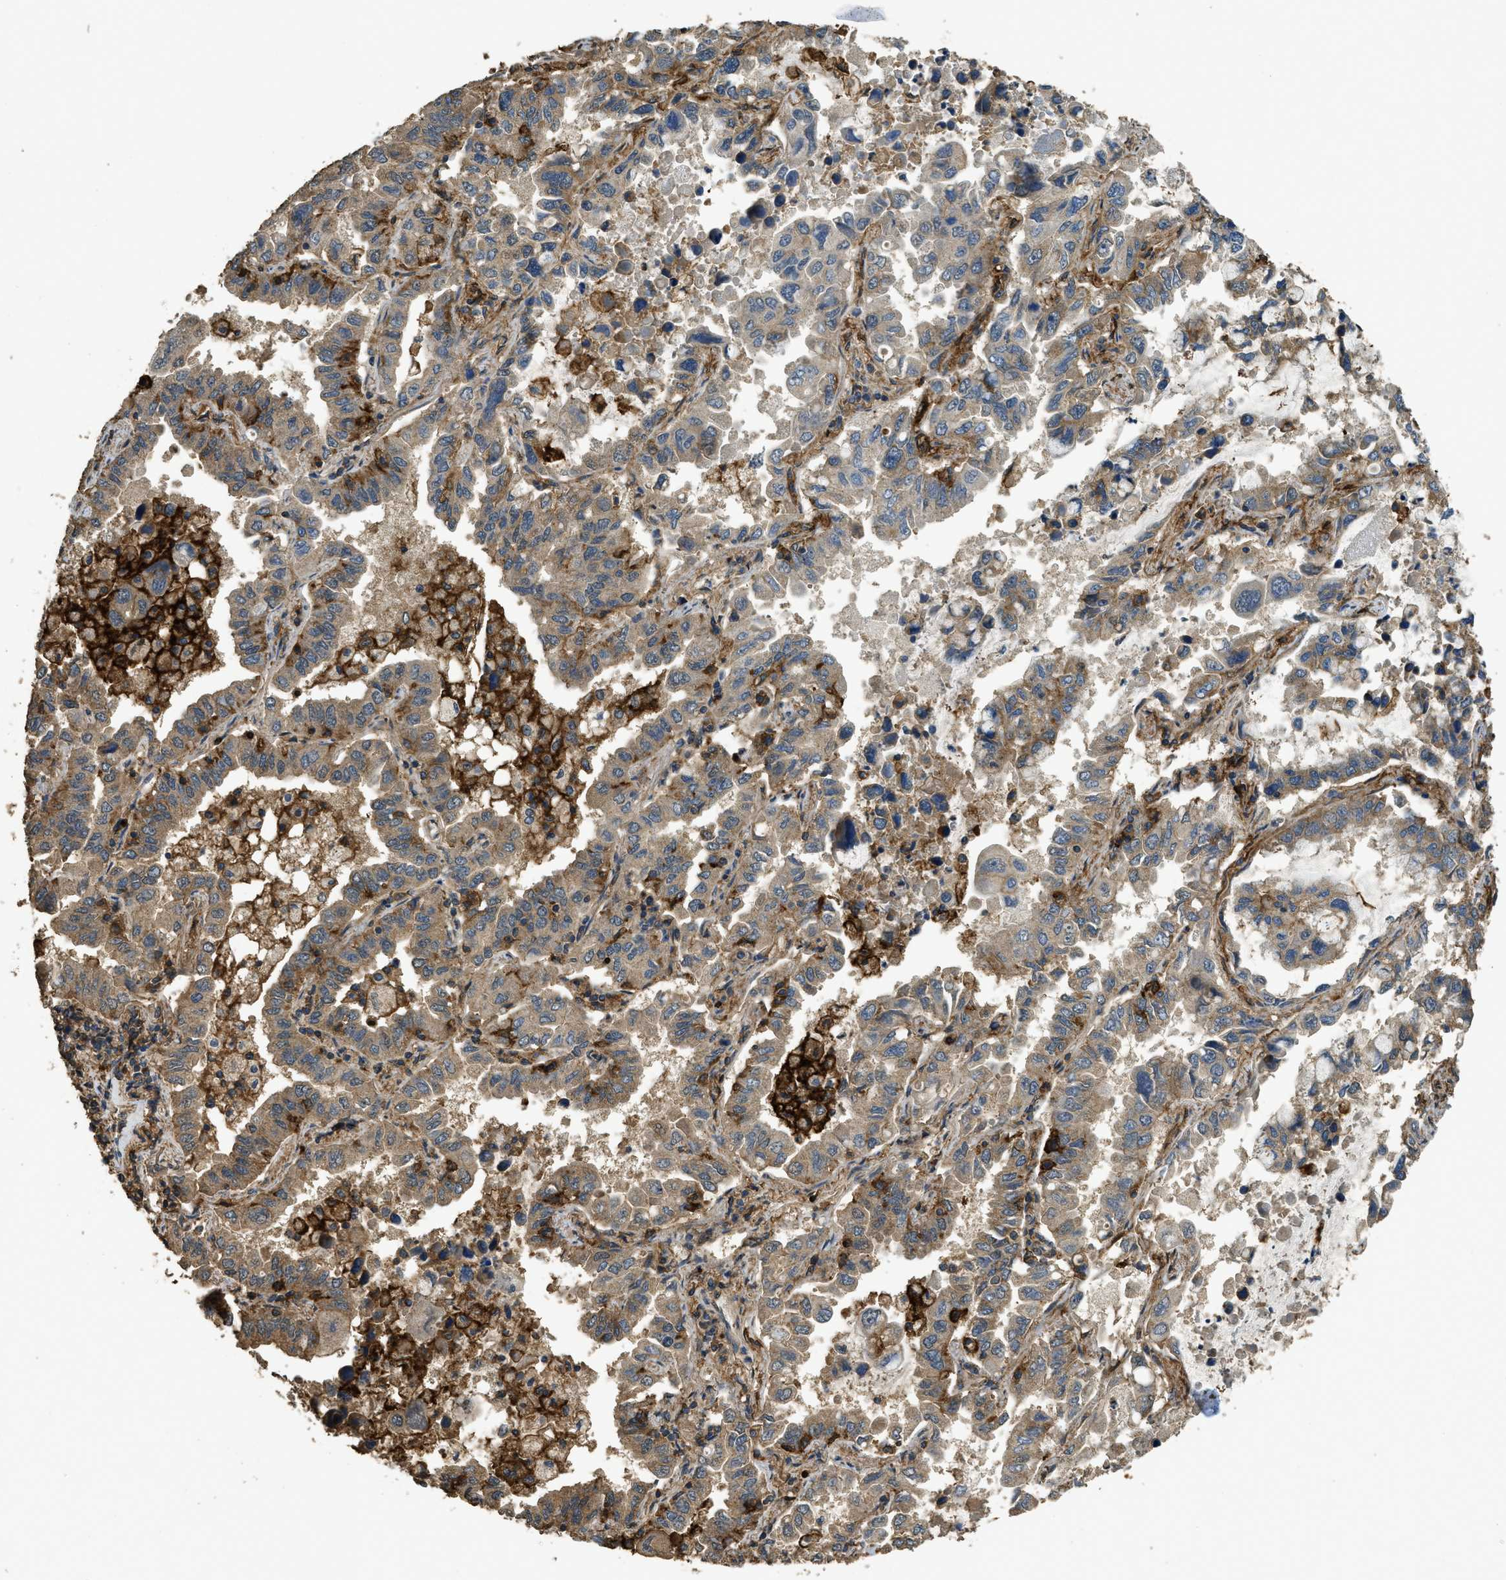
{"staining": {"intensity": "moderate", "quantity": ">75%", "location": "cytoplasmic/membranous"}, "tissue": "lung cancer", "cell_type": "Tumor cells", "image_type": "cancer", "snomed": [{"axis": "morphology", "description": "Adenocarcinoma, NOS"}, {"axis": "topography", "description": "Lung"}], "caption": "IHC of lung adenocarcinoma shows medium levels of moderate cytoplasmic/membranous expression in approximately >75% of tumor cells.", "gene": "CD276", "patient": {"sex": "male", "age": 64}}